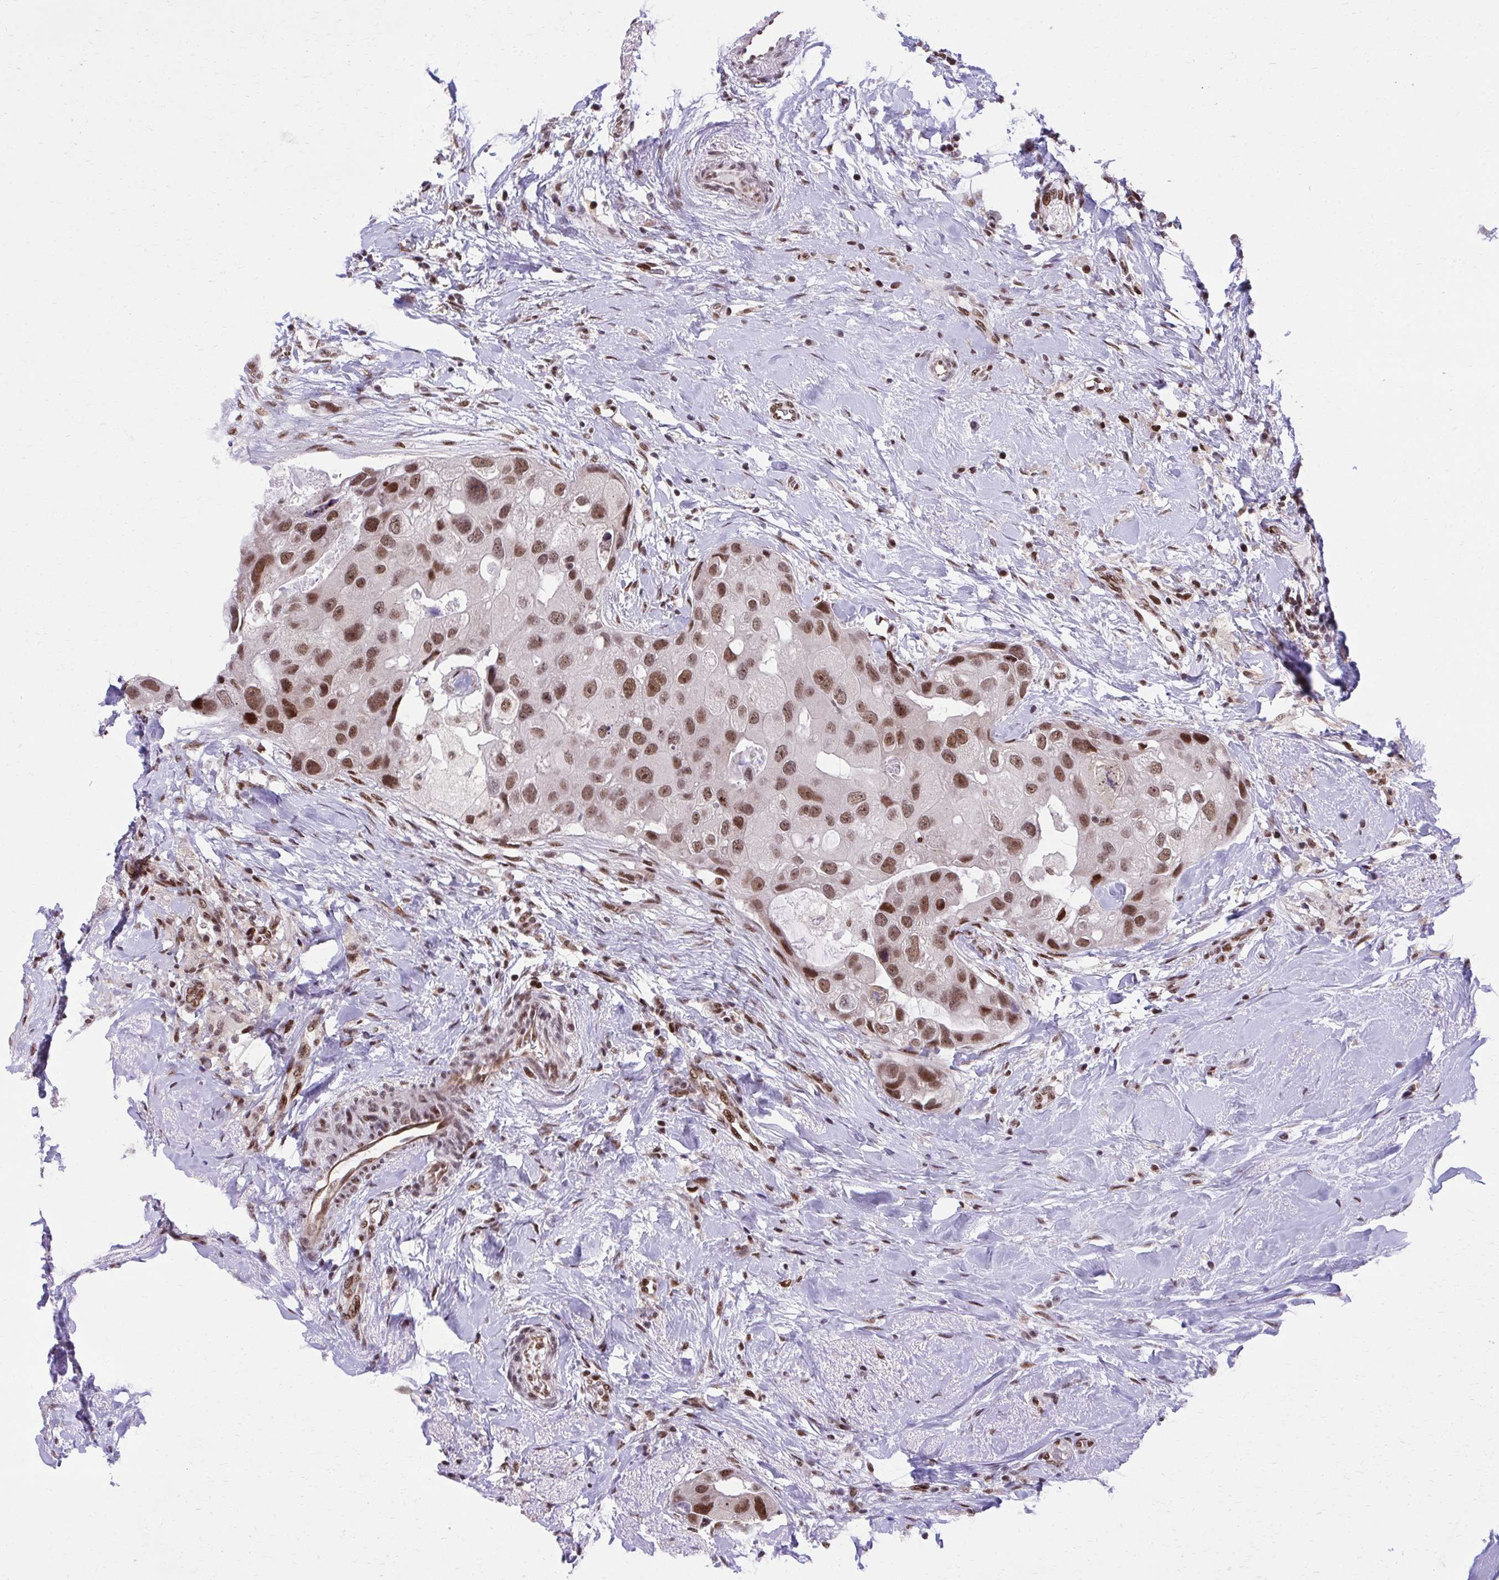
{"staining": {"intensity": "moderate", "quantity": ">75%", "location": "nuclear"}, "tissue": "breast cancer", "cell_type": "Tumor cells", "image_type": "cancer", "snomed": [{"axis": "morphology", "description": "Duct carcinoma"}, {"axis": "topography", "description": "Breast"}], "caption": "DAB (3,3'-diaminobenzidine) immunohistochemical staining of breast invasive ductal carcinoma reveals moderate nuclear protein positivity in about >75% of tumor cells. The protein is shown in brown color, while the nuclei are stained blue.", "gene": "HOXA4", "patient": {"sex": "female", "age": 43}}